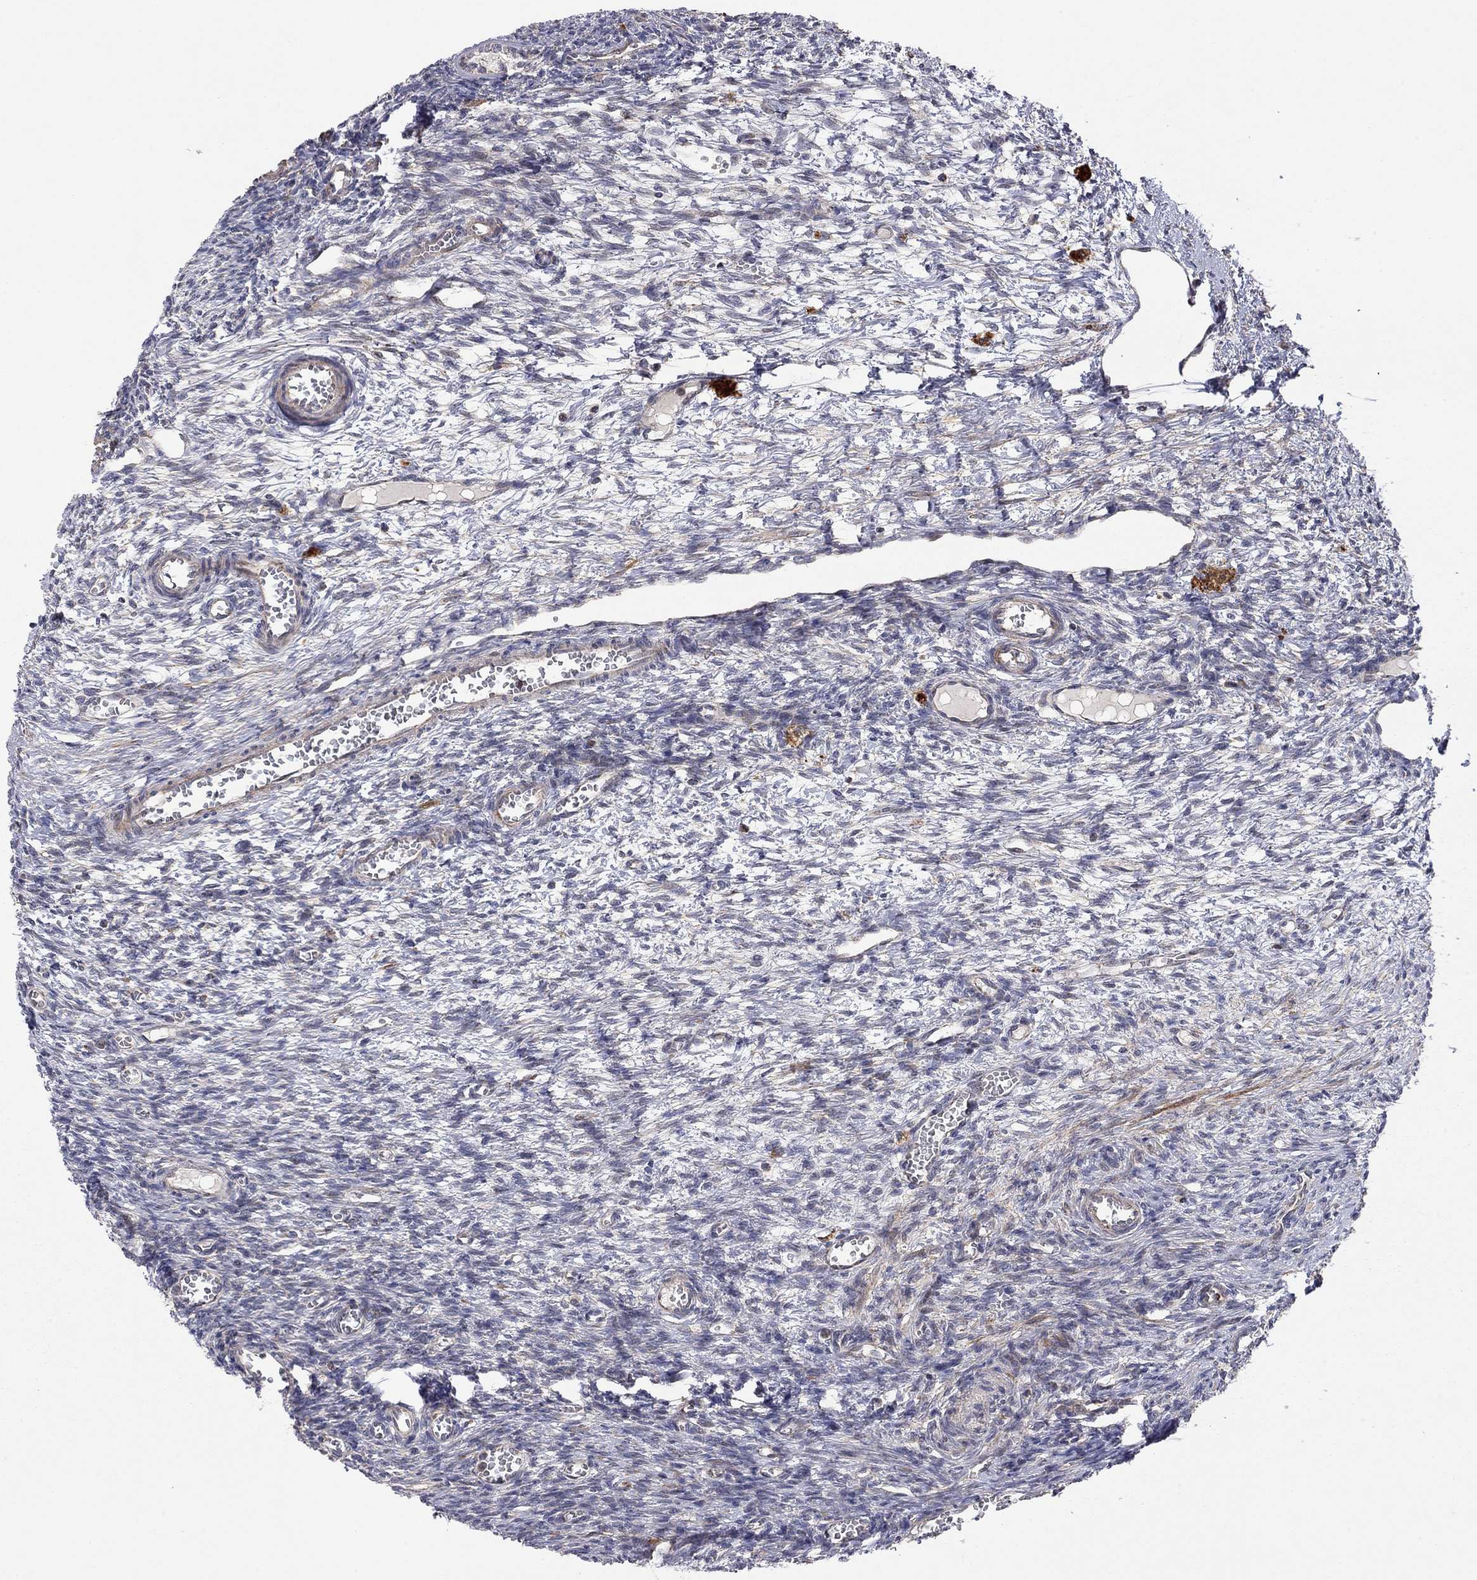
{"staining": {"intensity": "negative", "quantity": "none", "location": "none"}, "tissue": "ovary", "cell_type": "Ovarian stroma cells", "image_type": "normal", "snomed": [{"axis": "morphology", "description": "Normal tissue, NOS"}, {"axis": "topography", "description": "Ovary"}], "caption": "Immunohistochemical staining of benign ovary shows no significant expression in ovarian stroma cells.", "gene": "IDS", "patient": {"sex": "female", "age": 27}}